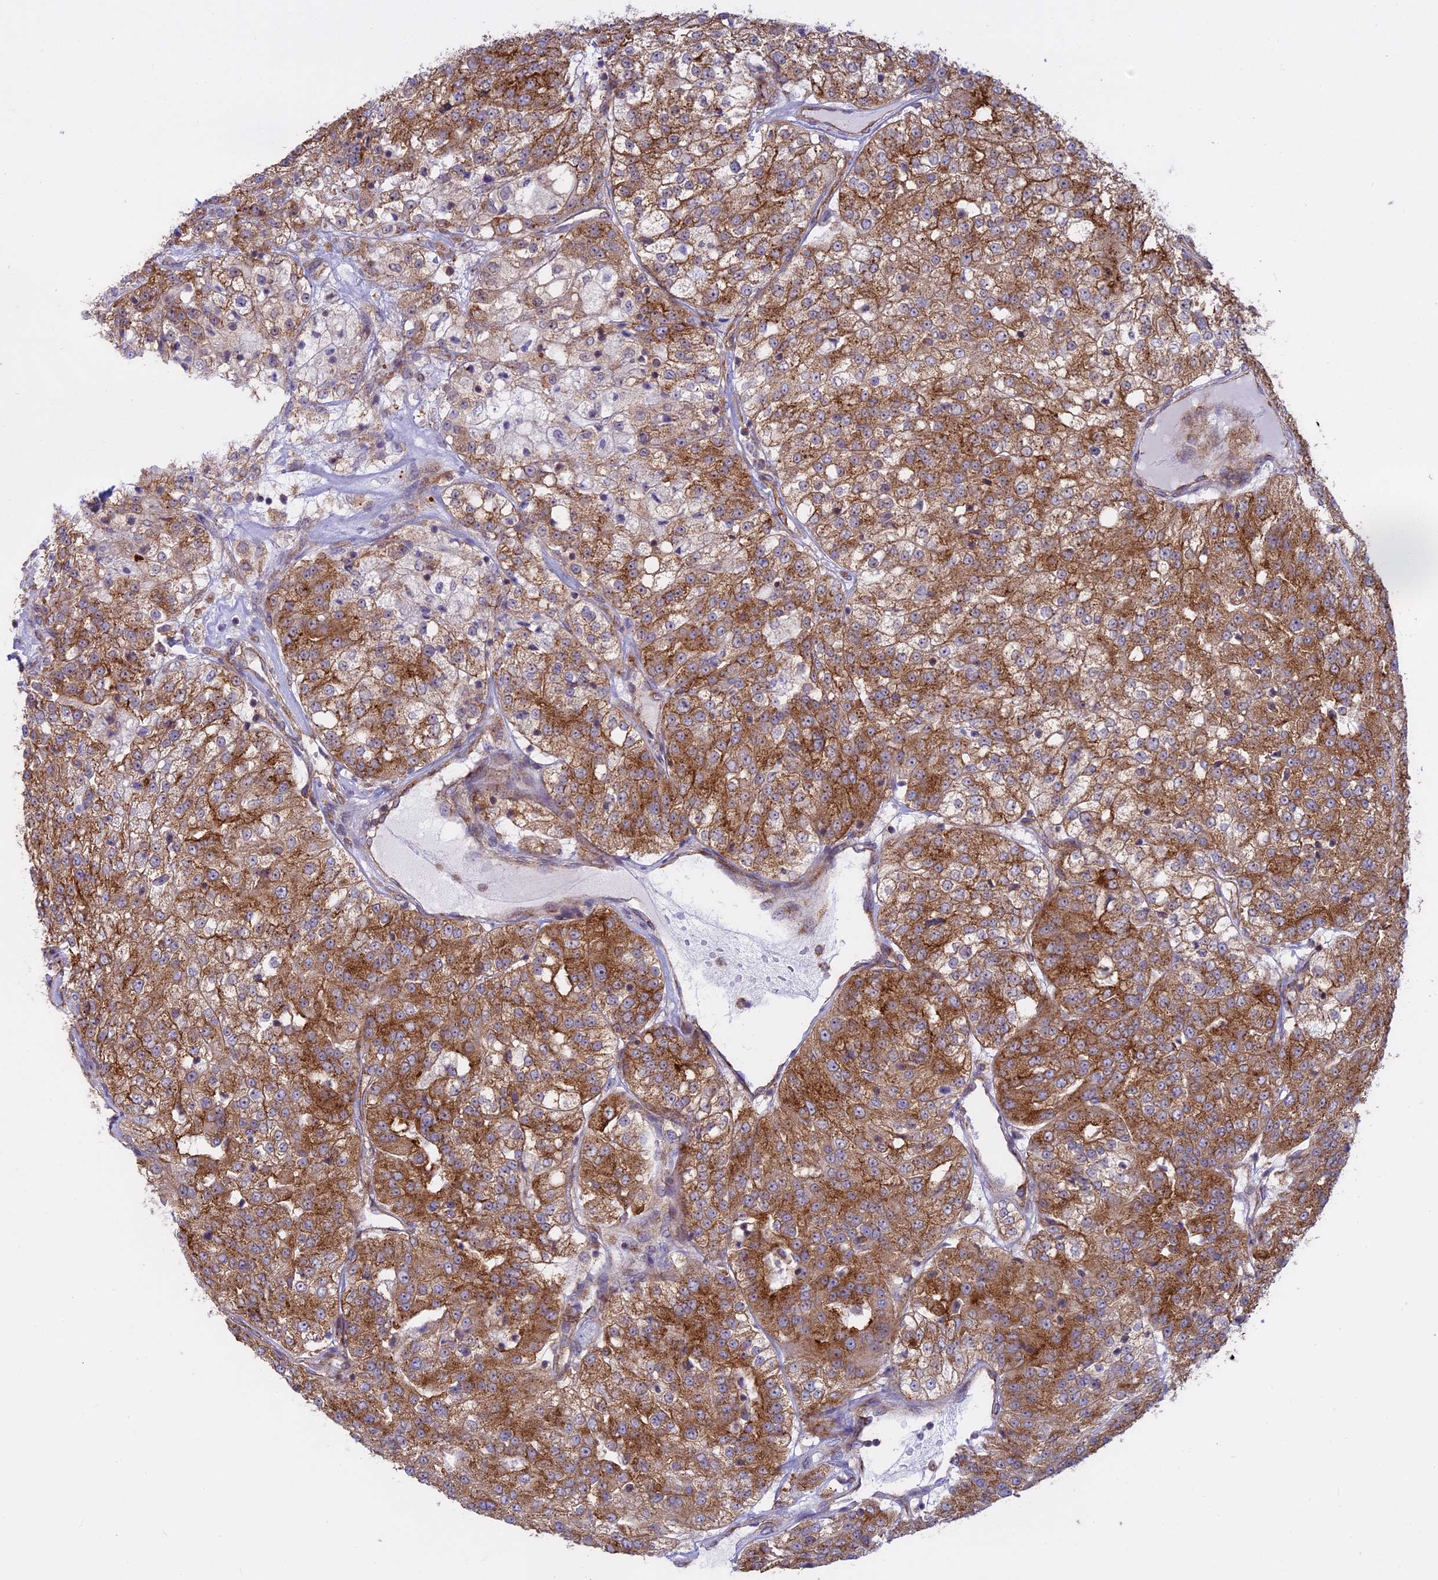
{"staining": {"intensity": "moderate", "quantity": ">75%", "location": "cytoplasmic/membranous"}, "tissue": "renal cancer", "cell_type": "Tumor cells", "image_type": "cancer", "snomed": [{"axis": "morphology", "description": "Adenocarcinoma, NOS"}, {"axis": "topography", "description": "Kidney"}], "caption": "Brown immunohistochemical staining in human renal cancer reveals moderate cytoplasmic/membranous positivity in approximately >75% of tumor cells. The protein of interest is stained brown, and the nuclei are stained in blue (DAB IHC with brightfield microscopy, high magnification).", "gene": "CLINT1", "patient": {"sex": "female", "age": 63}}